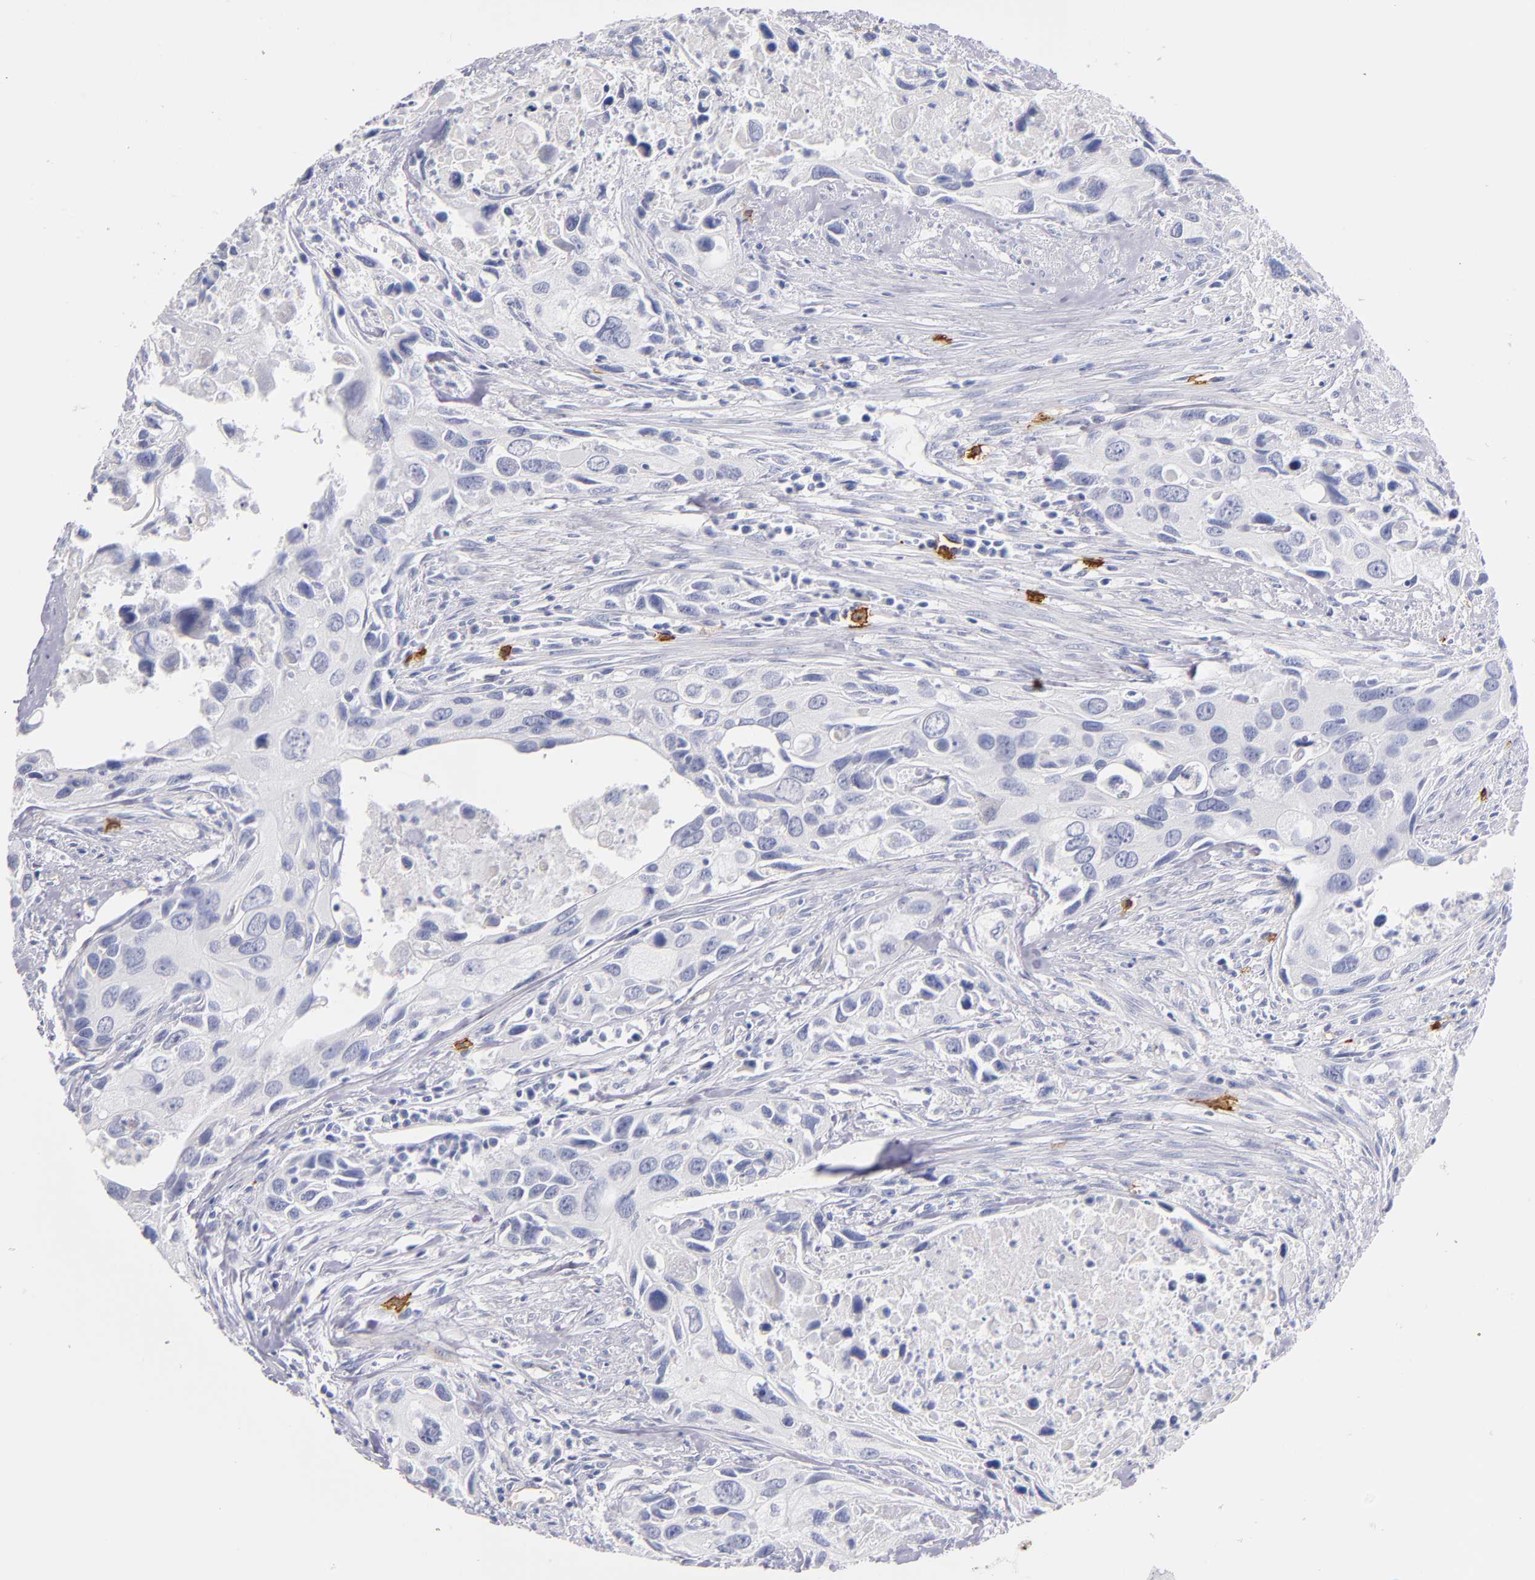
{"staining": {"intensity": "negative", "quantity": "none", "location": "none"}, "tissue": "urothelial cancer", "cell_type": "Tumor cells", "image_type": "cancer", "snomed": [{"axis": "morphology", "description": "Urothelial carcinoma, High grade"}, {"axis": "topography", "description": "Urinary bladder"}], "caption": "Immunohistochemistry of human urothelial carcinoma (high-grade) displays no positivity in tumor cells.", "gene": "KIT", "patient": {"sex": "male", "age": 71}}